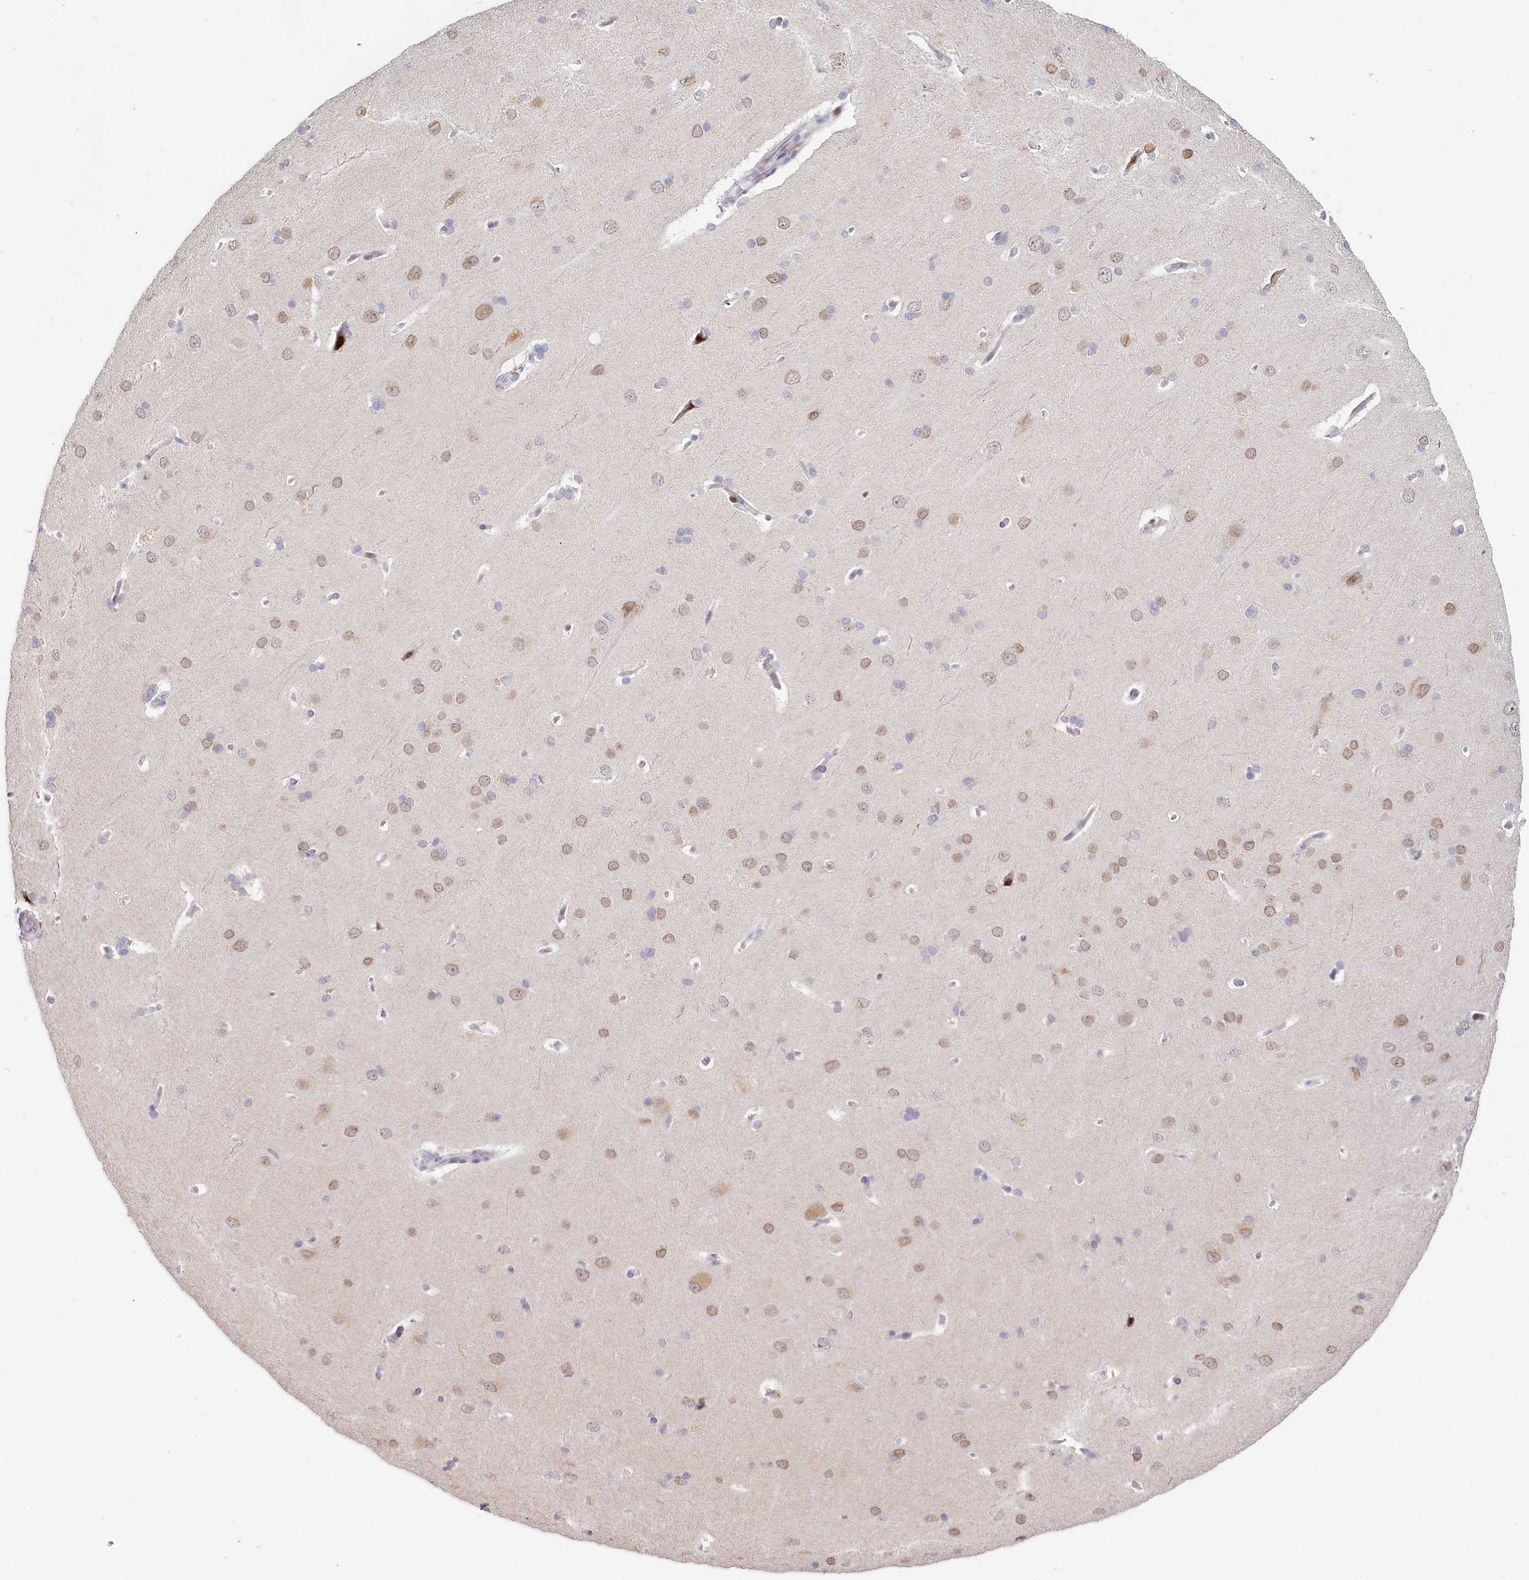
{"staining": {"intensity": "negative", "quantity": "none", "location": "none"}, "tissue": "cerebral cortex", "cell_type": "Endothelial cells", "image_type": "normal", "snomed": [{"axis": "morphology", "description": "Normal tissue, NOS"}, {"axis": "topography", "description": "Cerebral cortex"}], "caption": "Immunohistochemical staining of unremarkable human cerebral cortex shows no significant staining in endothelial cells.", "gene": "HPD", "patient": {"sex": "male", "age": 62}}